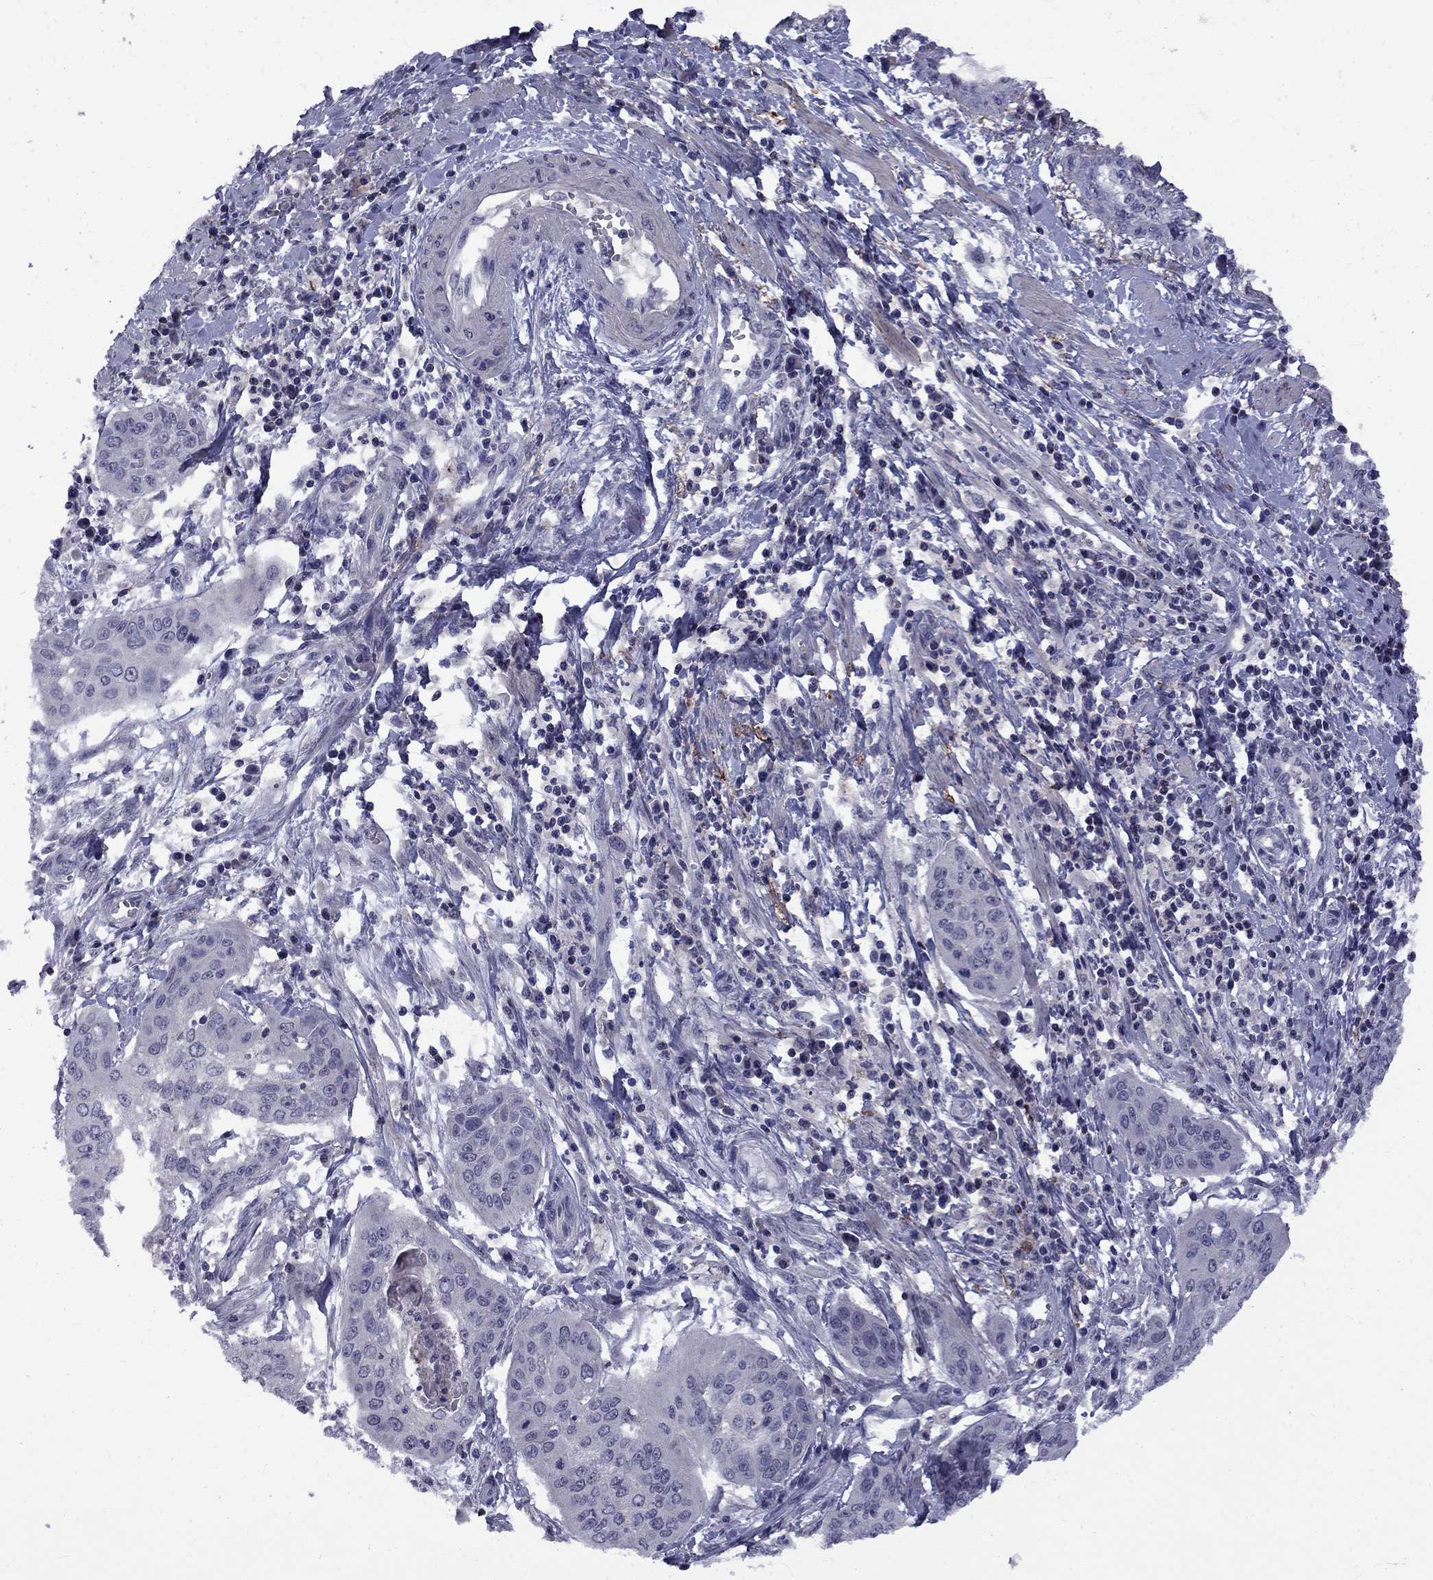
{"staining": {"intensity": "negative", "quantity": "none", "location": "none"}, "tissue": "cervical cancer", "cell_type": "Tumor cells", "image_type": "cancer", "snomed": [{"axis": "morphology", "description": "Squamous cell carcinoma, NOS"}, {"axis": "topography", "description": "Cervix"}], "caption": "Immunohistochemistry (IHC) image of human cervical squamous cell carcinoma stained for a protein (brown), which exhibits no positivity in tumor cells. Brightfield microscopy of immunohistochemistry stained with DAB (3,3'-diaminobenzidine) (brown) and hematoxylin (blue), captured at high magnification.", "gene": "SNTA1", "patient": {"sex": "female", "age": 39}}